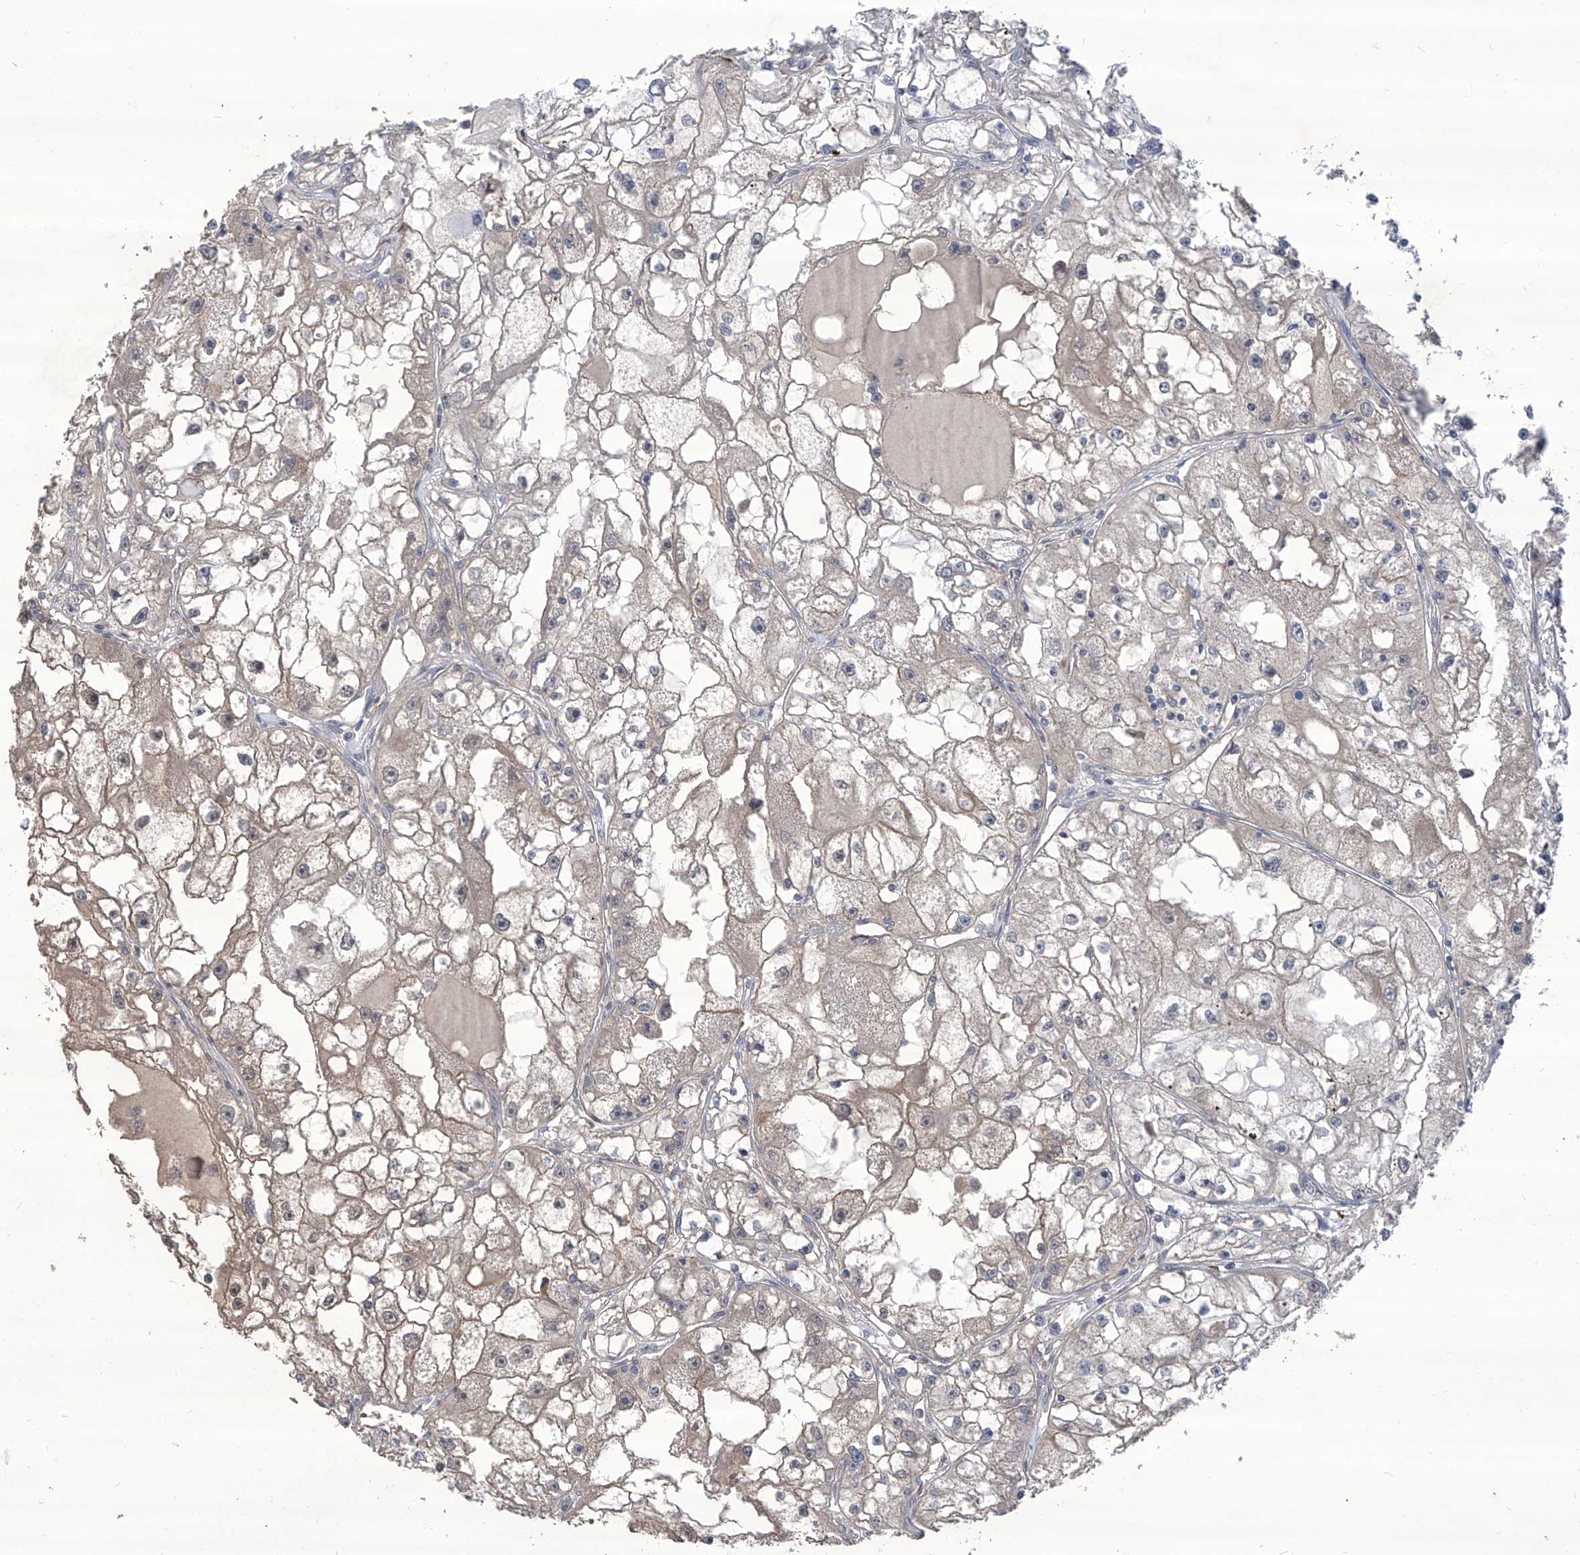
{"staining": {"intensity": "weak", "quantity": "<25%", "location": "cytoplasmic/membranous"}, "tissue": "renal cancer", "cell_type": "Tumor cells", "image_type": "cancer", "snomed": [{"axis": "morphology", "description": "Adenocarcinoma, NOS"}, {"axis": "topography", "description": "Kidney"}], "caption": "Tumor cells show no significant protein staining in adenocarcinoma (renal).", "gene": "TXNIP", "patient": {"sex": "male", "age": 56}}